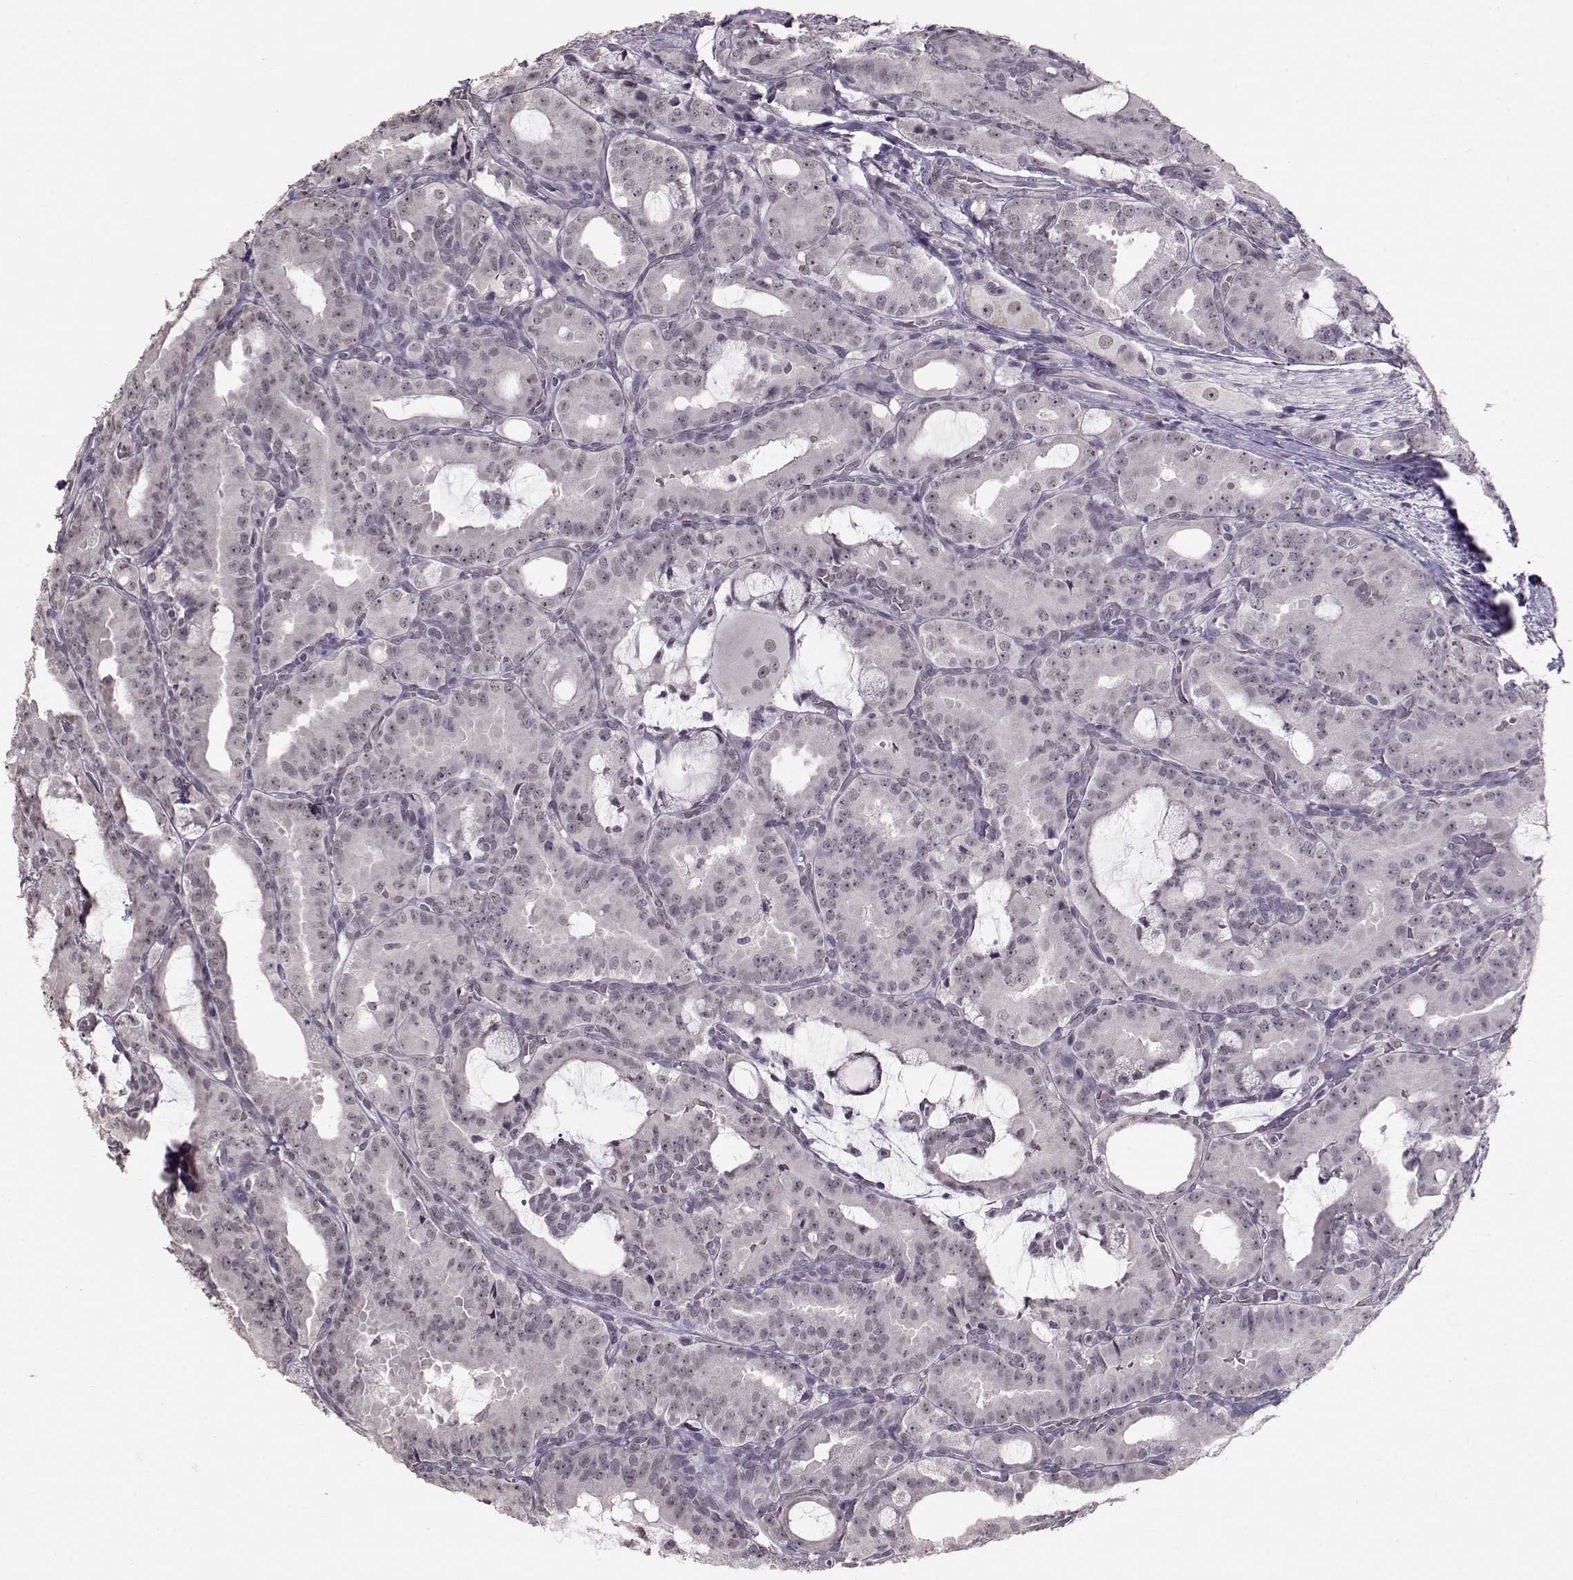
{"staining": {"intensity": "weak", "quantity": "<25%", "location": "nuclear"}, "tissue": "prostate cancer", "cell_type": "Tumor cells", "image_type": "cancer", "snomed": [{"axis": "morphology", "description": "Adenocarcinoma, NOS"}, {"axis": "morphology", "description": "Adenocarcinoma, High grade"}, {"axis": "topography", "description": "Prostate"}], "caption": "Prostate cancer (high-grade adenocarcinoma) was stained to show a protein in brown. There is no significant positivity in tumor cells.", "gene": "PCP4", "patient": {"sex": "male", "age": 64}}